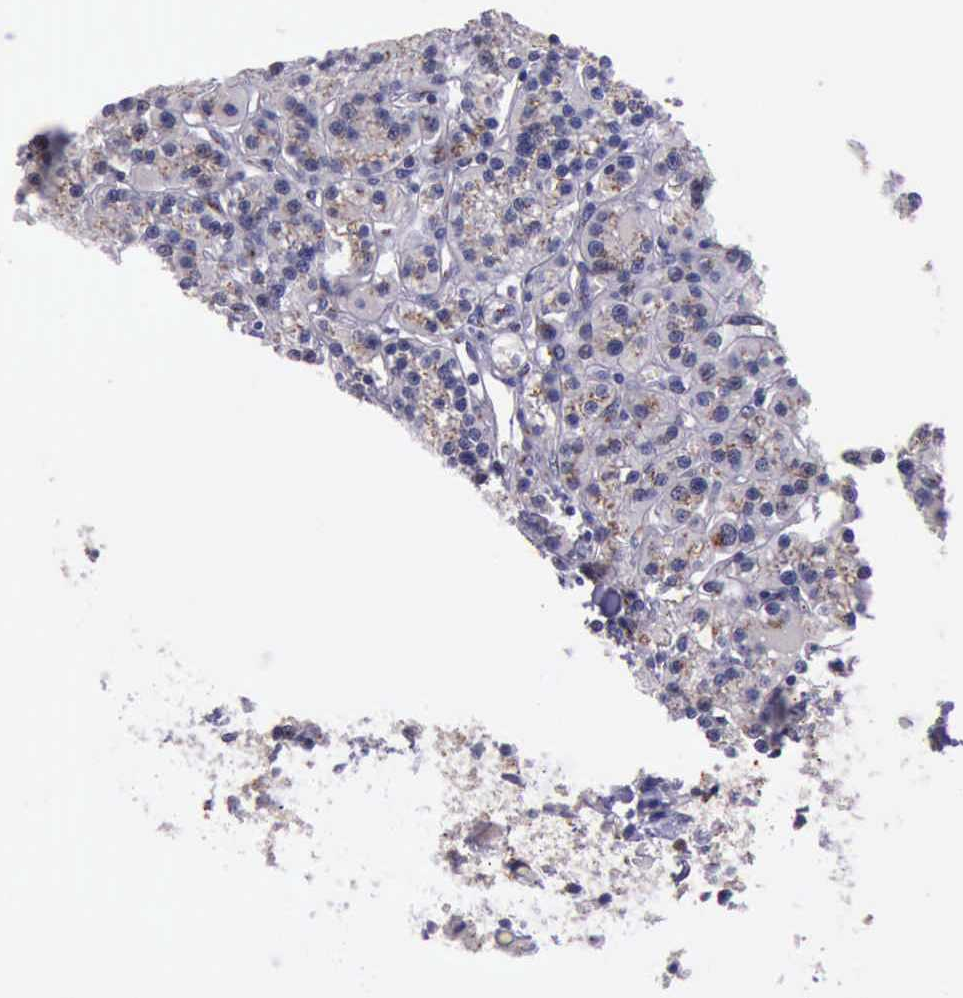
{"staining": {"intensity": "strong", "quantity": ">75%", "location": "cytoplasmic/membranous"}, "tissue": "parathyroid gland", "cell_type": "Glandular cells", "image_type": "normal", "snomed": [{"axis": "morphology", "description": "Normal tissue, NOS"}, {"axis": "topography", "description": "Parathyroid gland"}], "caption": "Glandular cells display high levels of strong cytoplasmic/membranous staining in about >75% of cells in unremarkable human parathyroid gland. (Brightfield microscopy of DAB IHC at high magnification).", "gene": "GOLGA5", "patient": {"sex": "female", "age": 58}}